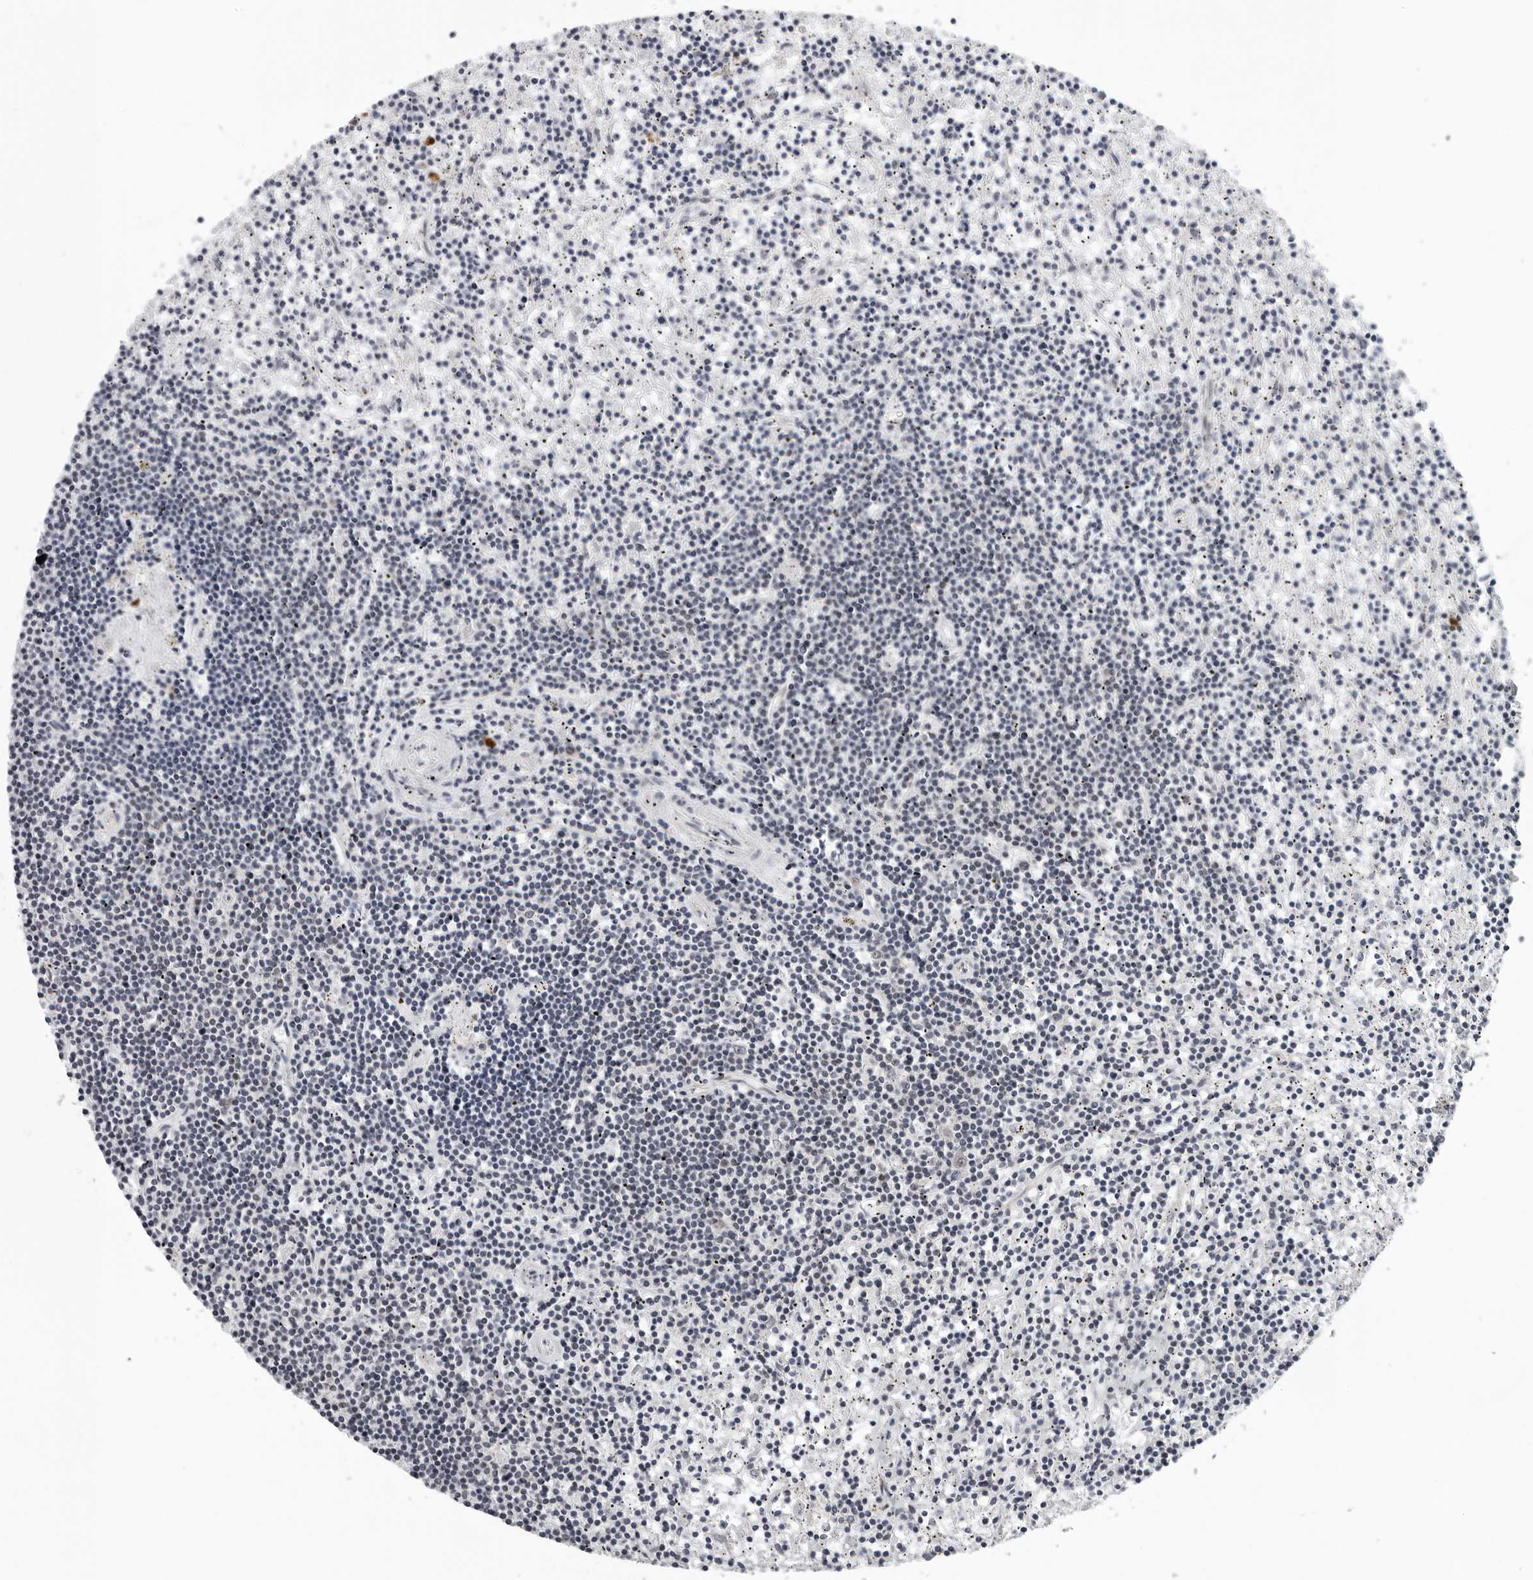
{"staining": {"intensity": "negative", "quantity": "none", "location": "none"}, "tissue": "lymphoma", "cell_type": "Tumor cells", "image_type": "cancer", "snomed": [{"axis": "morphology", "description": "Malignant lymphoma, non-Hodgkin's type, Low grade"}, {"axis": "topography", "description": "Spleen"}], "caption": "Malignant lymphoma, non-Hodgkin's type (low-grade) was stained to show a protein in brown. There is no significant staining in tumor cells.", "gene": "PIP4K2C", "patient": {"sex": "male", "age": 76}}